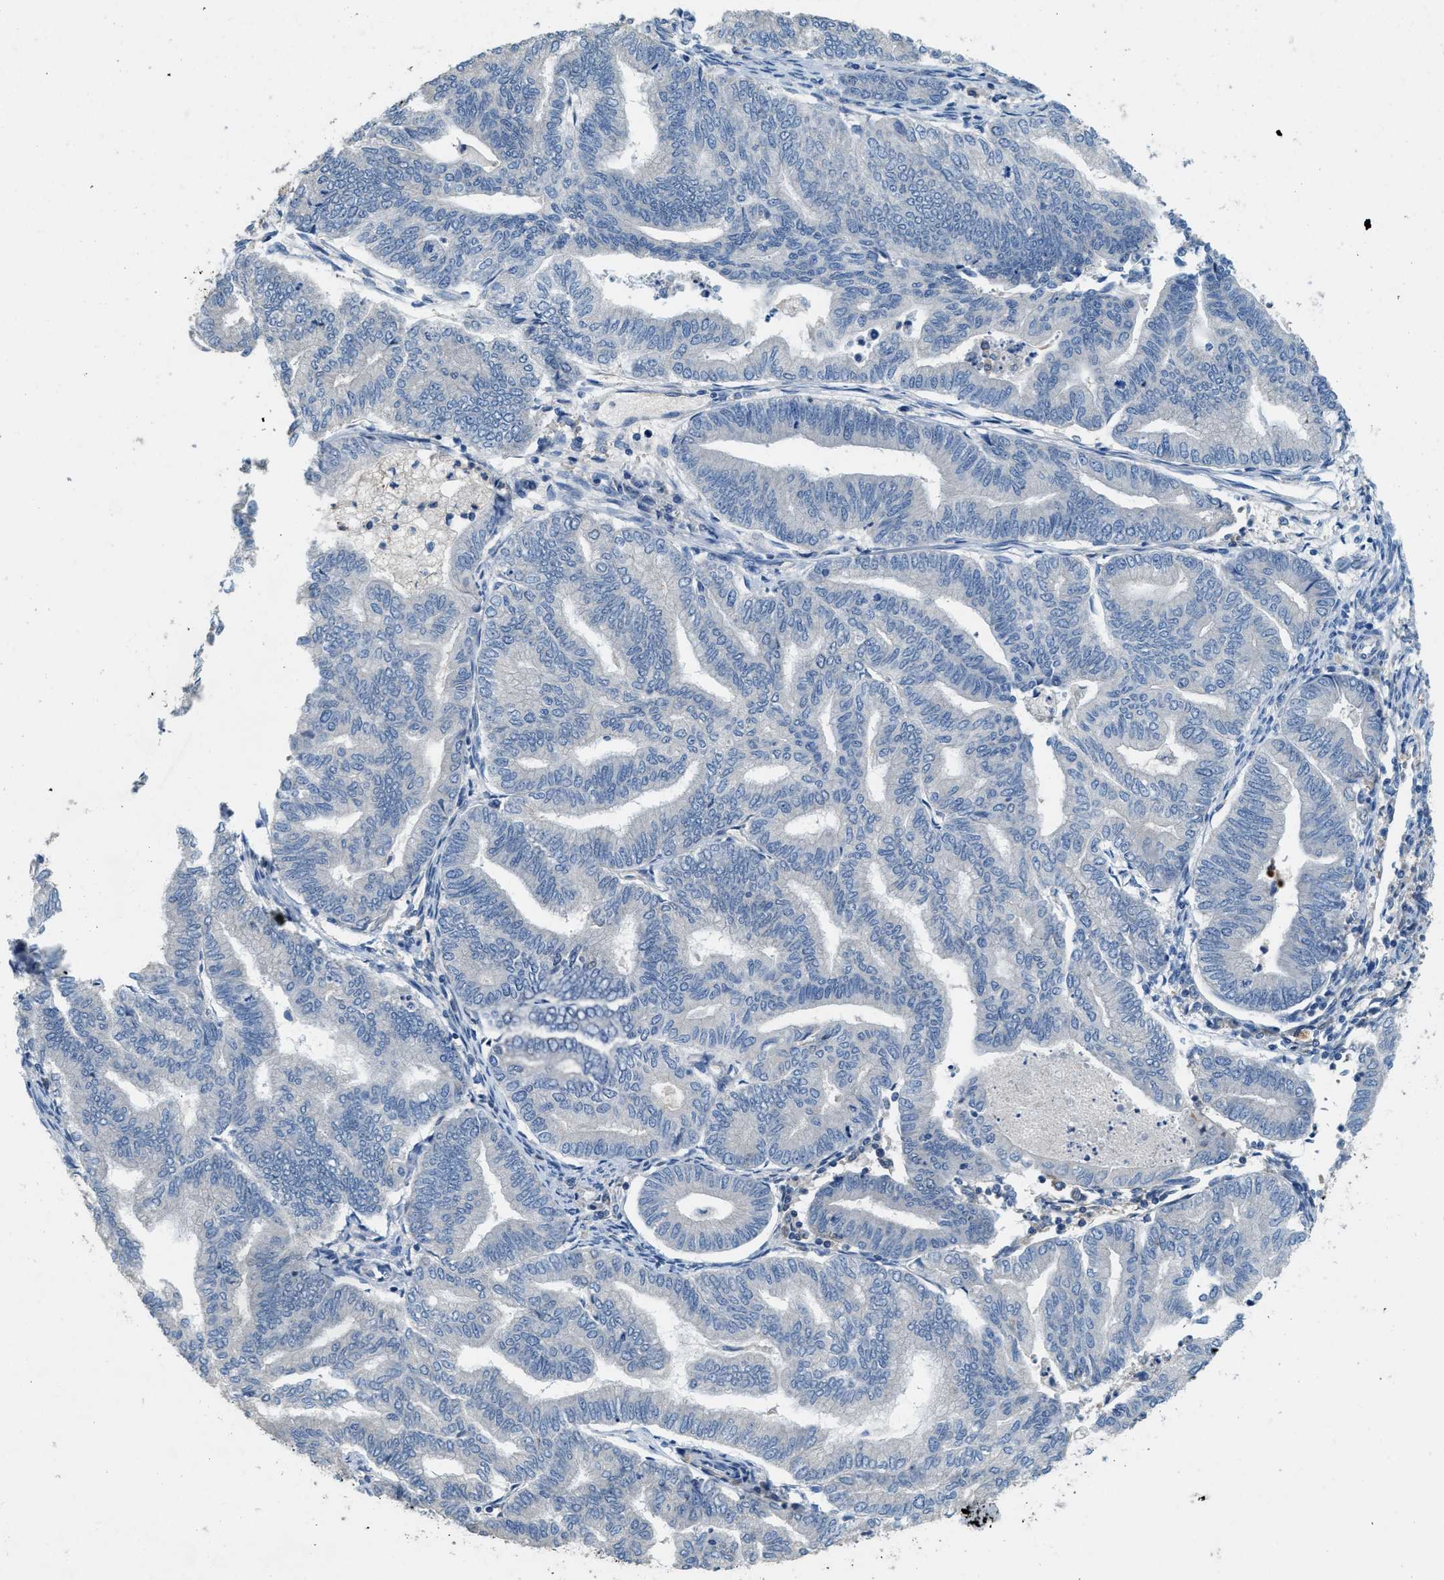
{"staining": {"intensity": "negative", "quantity": "none", "location": "none"}, "tissue": "endometrial cancer", "cell_type": "Tumor cells", "image_type": "cancer", "snomed": [{"axis": "morphology", "description": "Adenocarcinoma, NOS"}, {"axis": "topography", "description": "Endometrium"}], "caption": "This is an IHC image of human endometrial adenocarcinoma. There is no positivity in tumor cells.", "gene": "DGKE", "patient": {"sex": "female", "age": 79}}